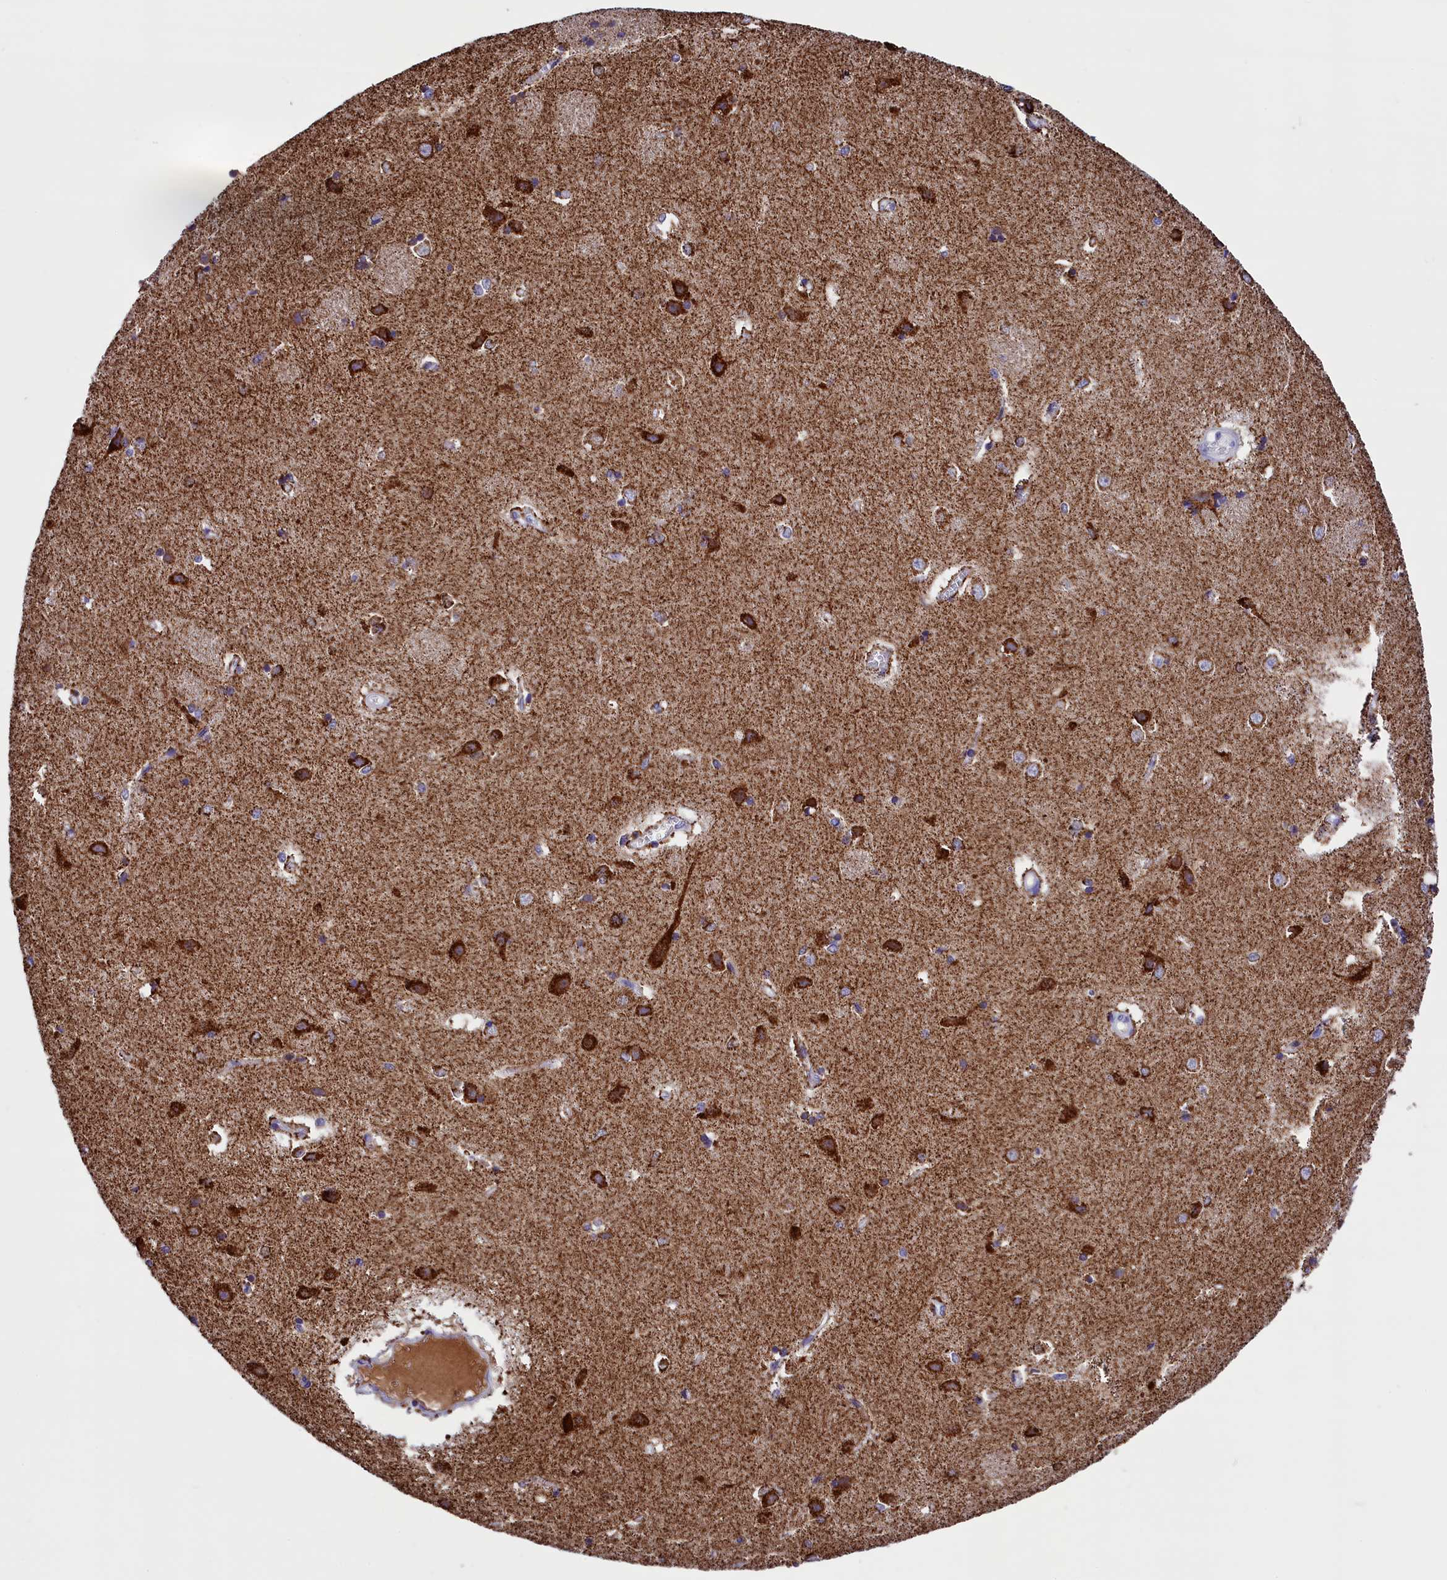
{"staining": {"intensity": "moderate", "quantity": "<25%", "location": "cytoplasmic/membranous"}, "tissue": "caudate", "cell_type": "Glial cells", "image_type": "normal", "snomed": [{"axis": "morphology", "description": "Normal tissue, NOS"}, {"axis": "topography", "description": "Lateral ventricle wall"}], "caption": "Brown immunohistochemical staining in unremarkable caudate exhibits moderate cytoplasmic/membranous expression in about <25% of glial cells.", "gene": "ABAT", "patient": {"sex": "male", "age": 37}}